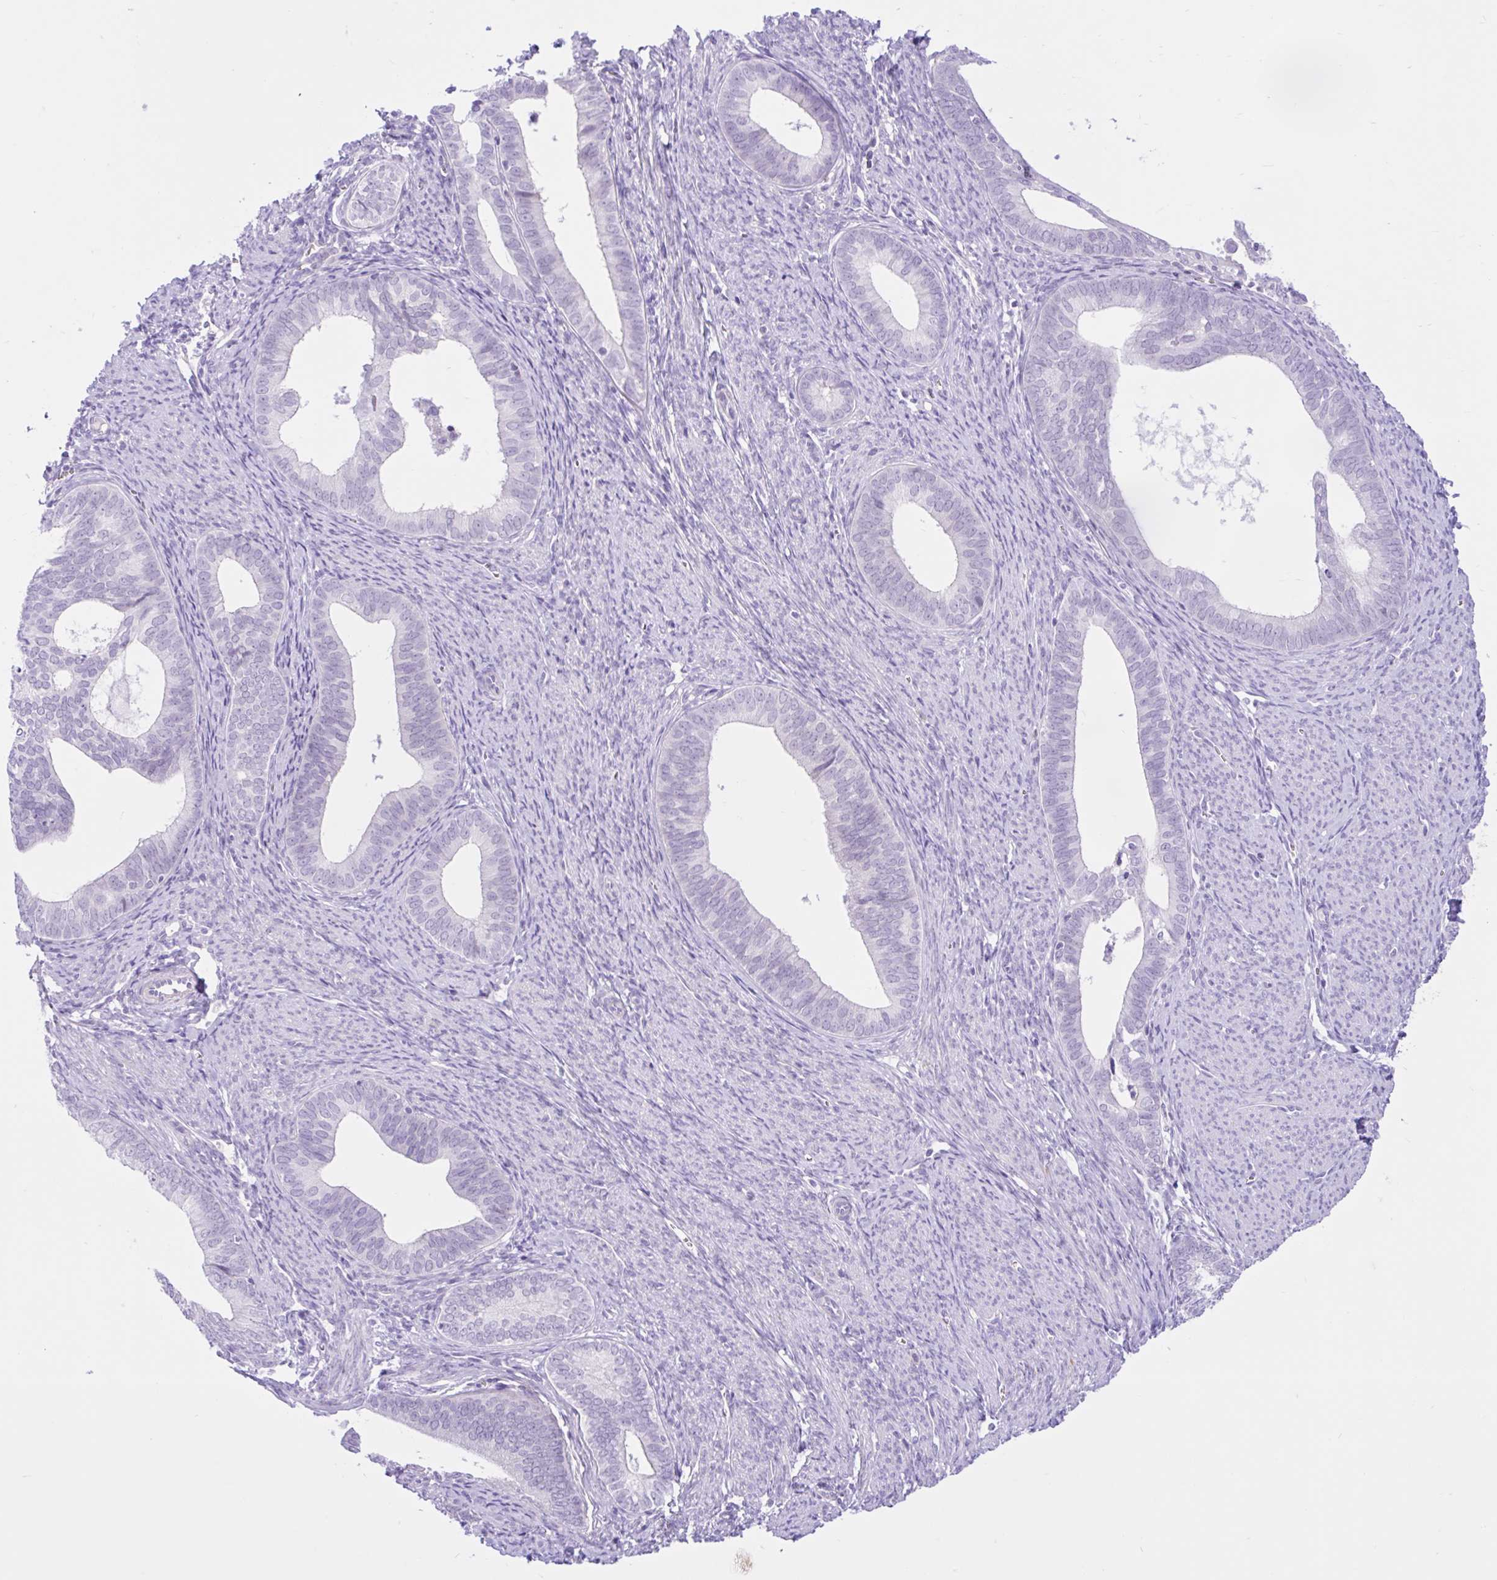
{"staining": {"intensity": "negative", "quantity": "none", "location": "none"}, "tissue": "endometrial cancer", "cell_type": "Tumor cells", "image_type": "cancer", "snomed": [{"axis": "morphology", "description": "Adenocarcinoma, NOS"}, {"axis": "topography", "description": "Endometrium"}], "caption": "Endometrial cancer (adenocarcinoma) was stained to show a protein in brown. There is no significant staining in tumor cells.", "gene": "ZNF101", "patient": {"sex": "female", "age": 75}}